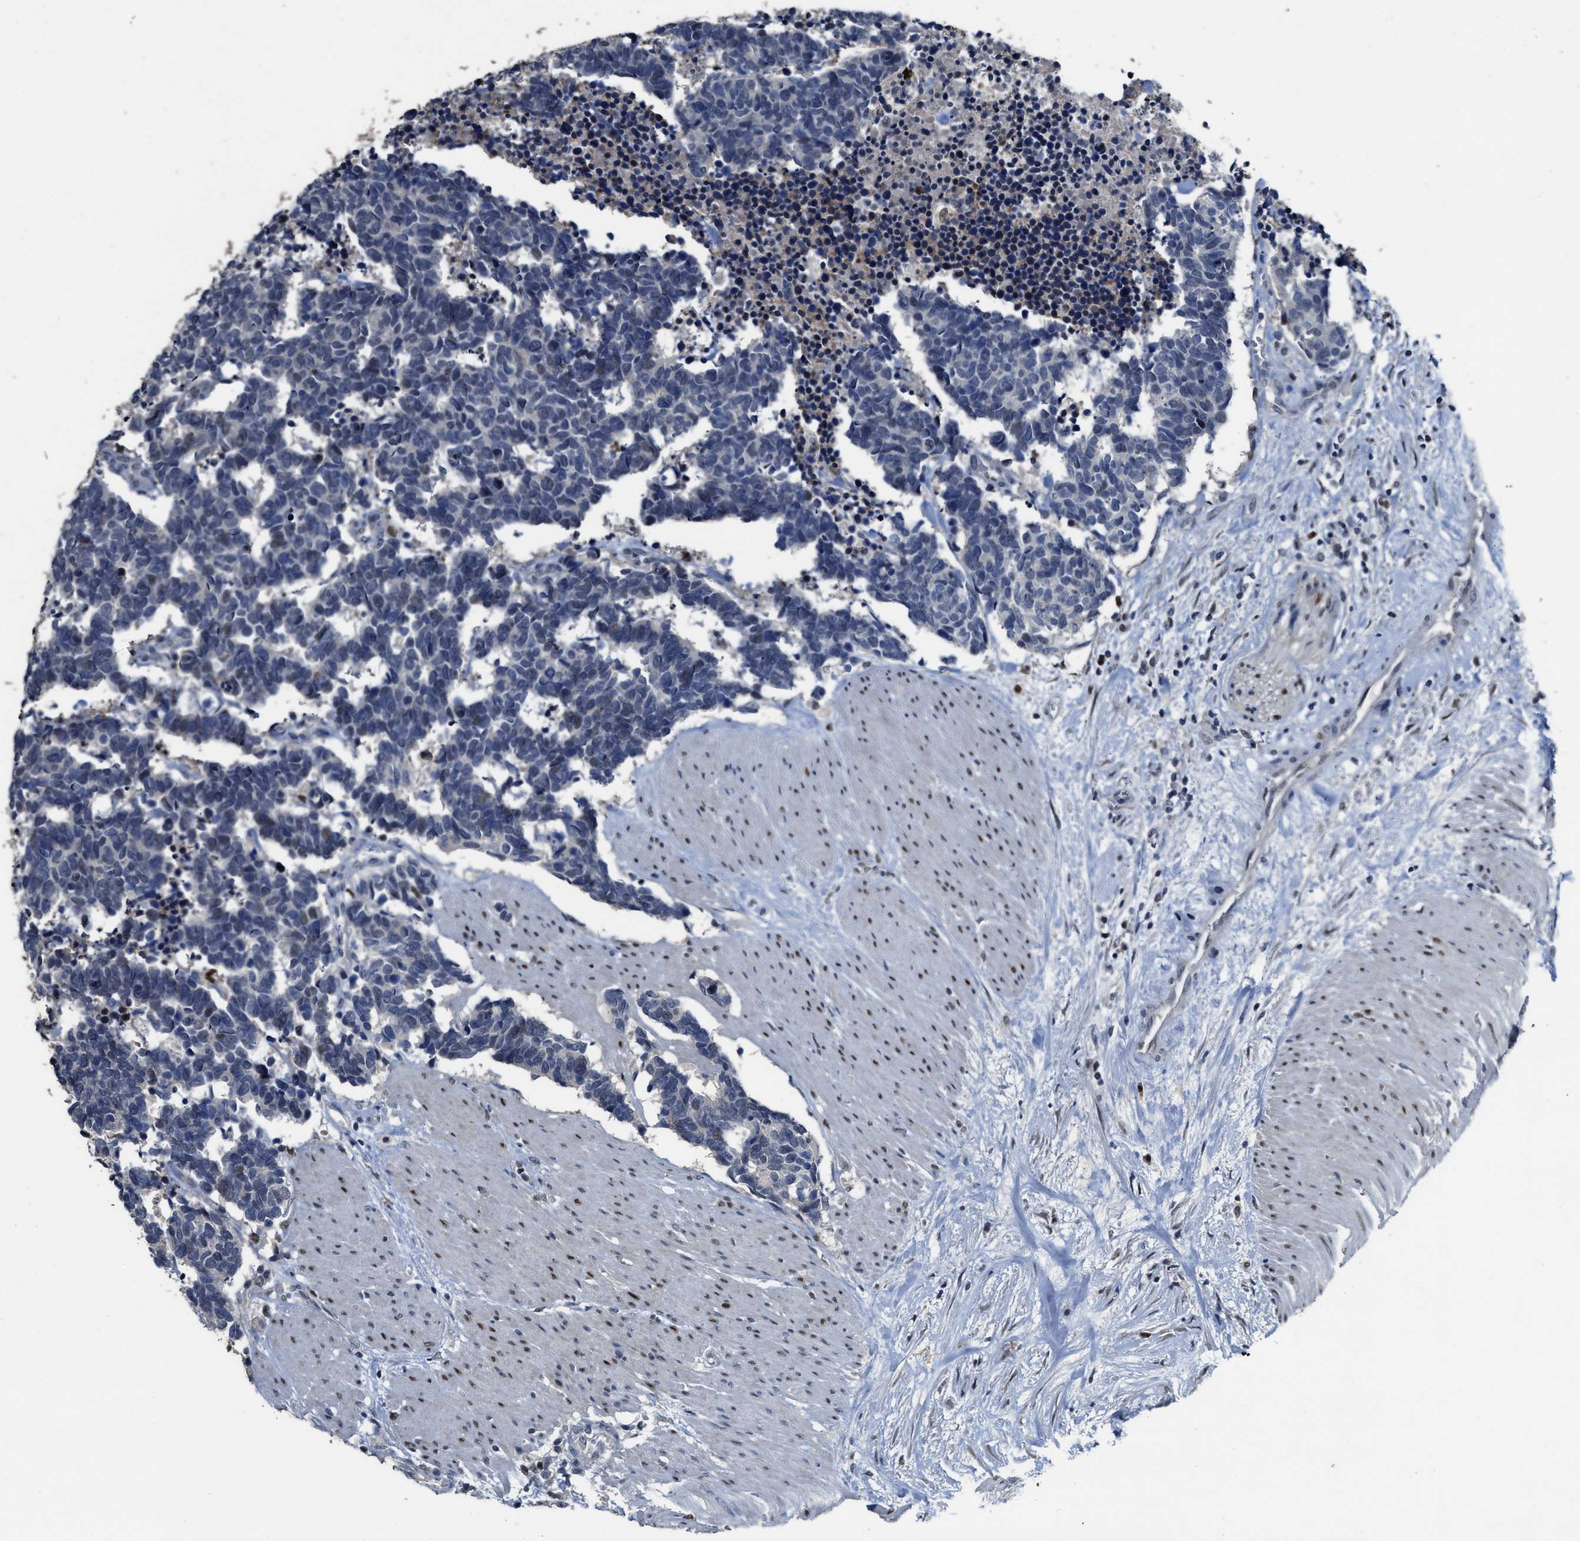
{"staining": {"intensity": "weak", "quantity": "<25%", "location": "nuclear"}, "tissue": "carcinoid", "cell_type": "Tumor cells", "image_type": "cancer", "snomed": [{"axis": "morphology", "description": "Carcinoma, NOS"}, {"axis": "morphology", "description": "Carcinoid, malignant, NOS"}, {"axis": "topography", "description": "Urinary bladder"}], "caption": "The histopathology image exhibits no significant positivity in tumor cells of carcinoid.", "gene": "ZNF20", "patient": {"sex": "male", "age": 57}}